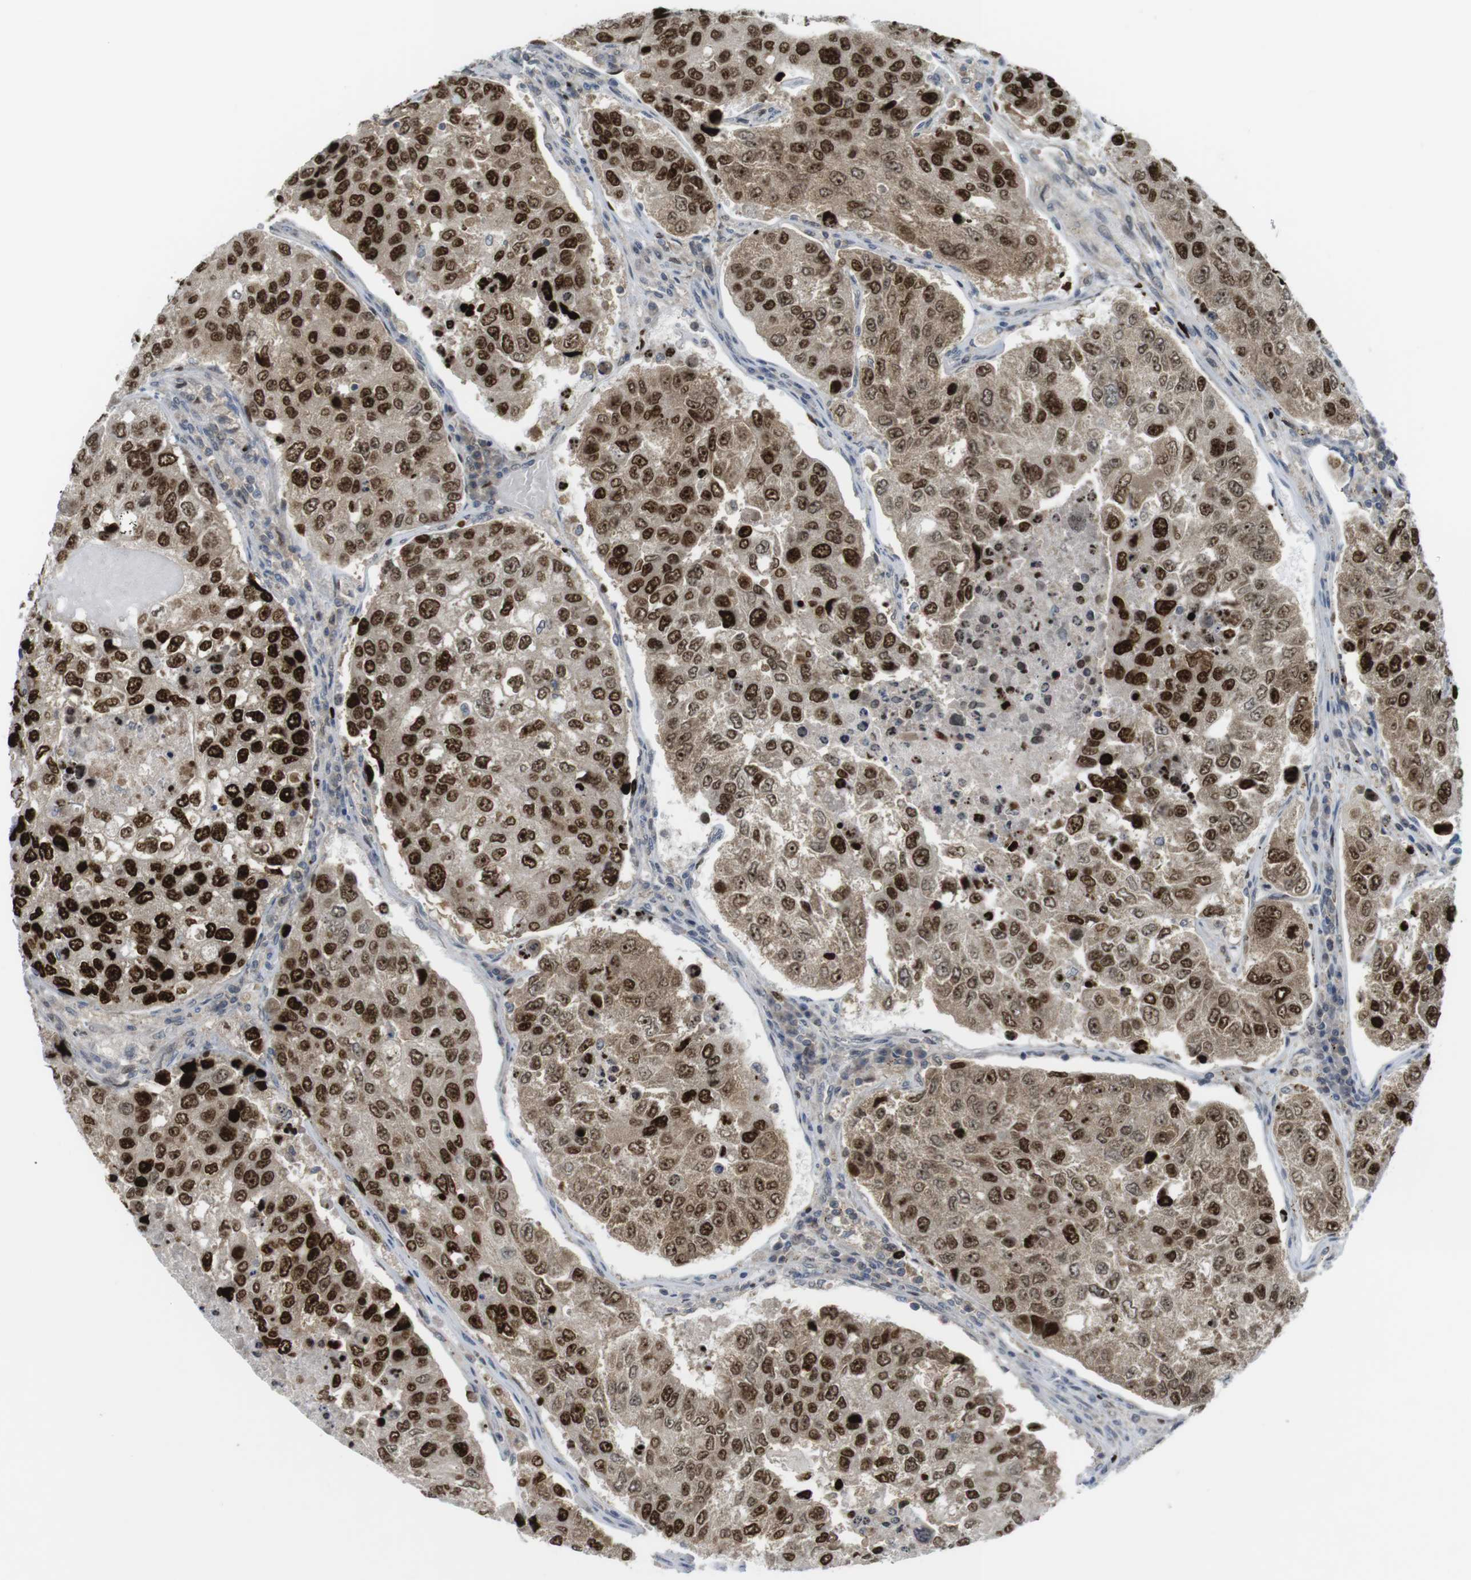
{"staining": {"intensity": "strong", "quantity": ">75%", "location": "cytoplasmic/membranous,nuclear"}, "tissue": "urothelial cancer", "cell_type": "Tumor cells", "image_type": "cancer", "snomed": [{"axis": "morphology", "description": "Urothelial carcinoma, High grade"}, {"axis": "topography", "description": "Lymph node"}, {"axis": "topography", "description": "Urinary bladder"}], "caption": "A high-resolution image shows immunohistochemistry (IHC) staining of high-grade urothelial carcinoma, which reveals strong cytoplasmic/membranous and nuclear staining in about >75% of tumor cells.", "gene": "RCC1", "patient": {"sex": "male", "age": 51}}